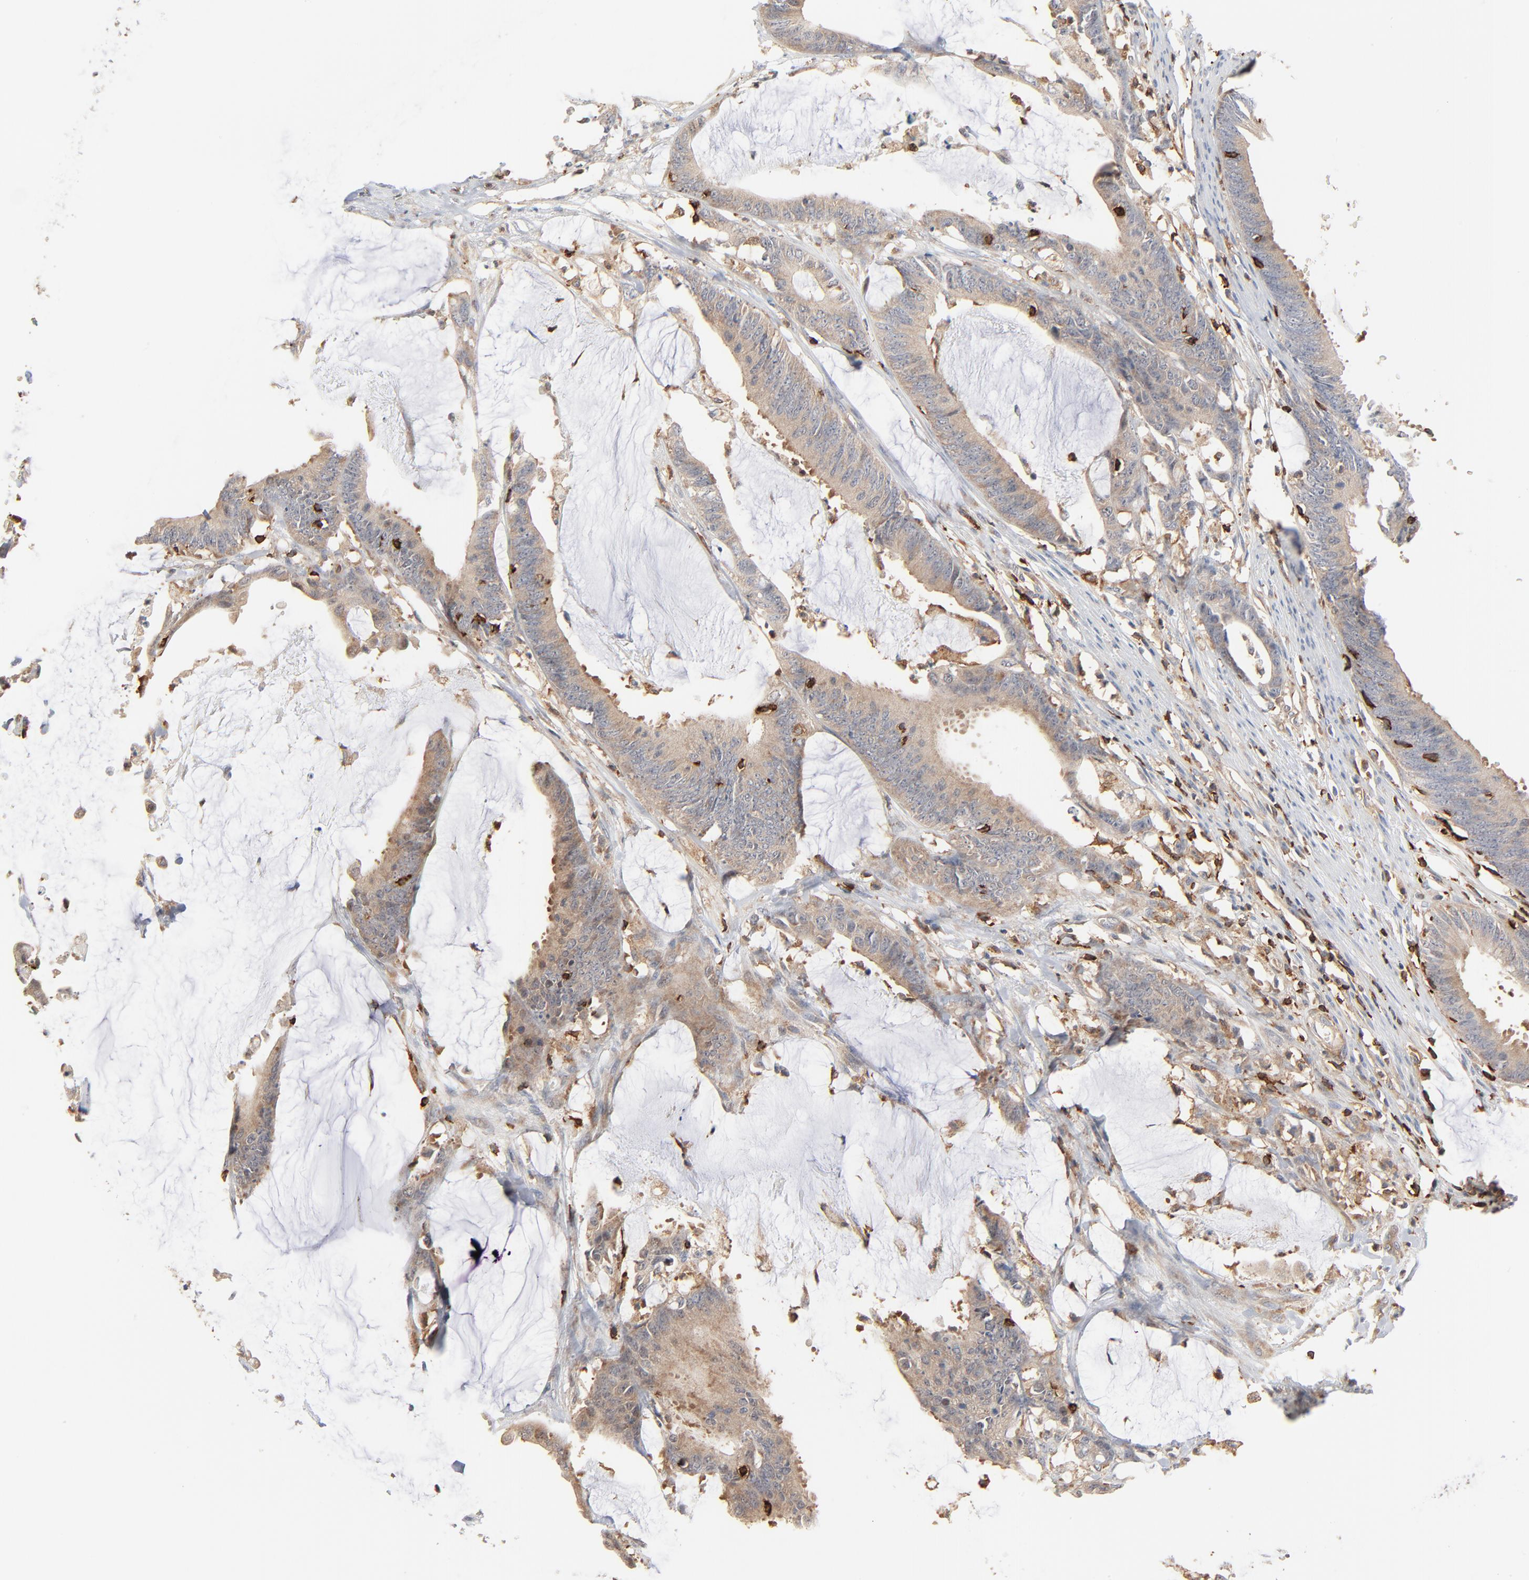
{"staining": {"intensity": "weak", "quantity": ">75%", "location": "cytoplasmic/membranous"}, "tissue": "colorectal cancer", "cell_type": "Tumor cells", "image_type": "cancer", "snomed": [{"axis": "morphology", "description": "Adenocarcinoma, NOS"}, {"axis": "topography", "description": "Rectum"}], "caption": "A brown stain shows weak cytoplasmic/membranous expression of a protein in human adenocarcinoma (colorectal) tumor cells. Nuclei are stained in blue.", "gene": "SH3KBP1", "patient": {"sex": "female", "age": 66}}